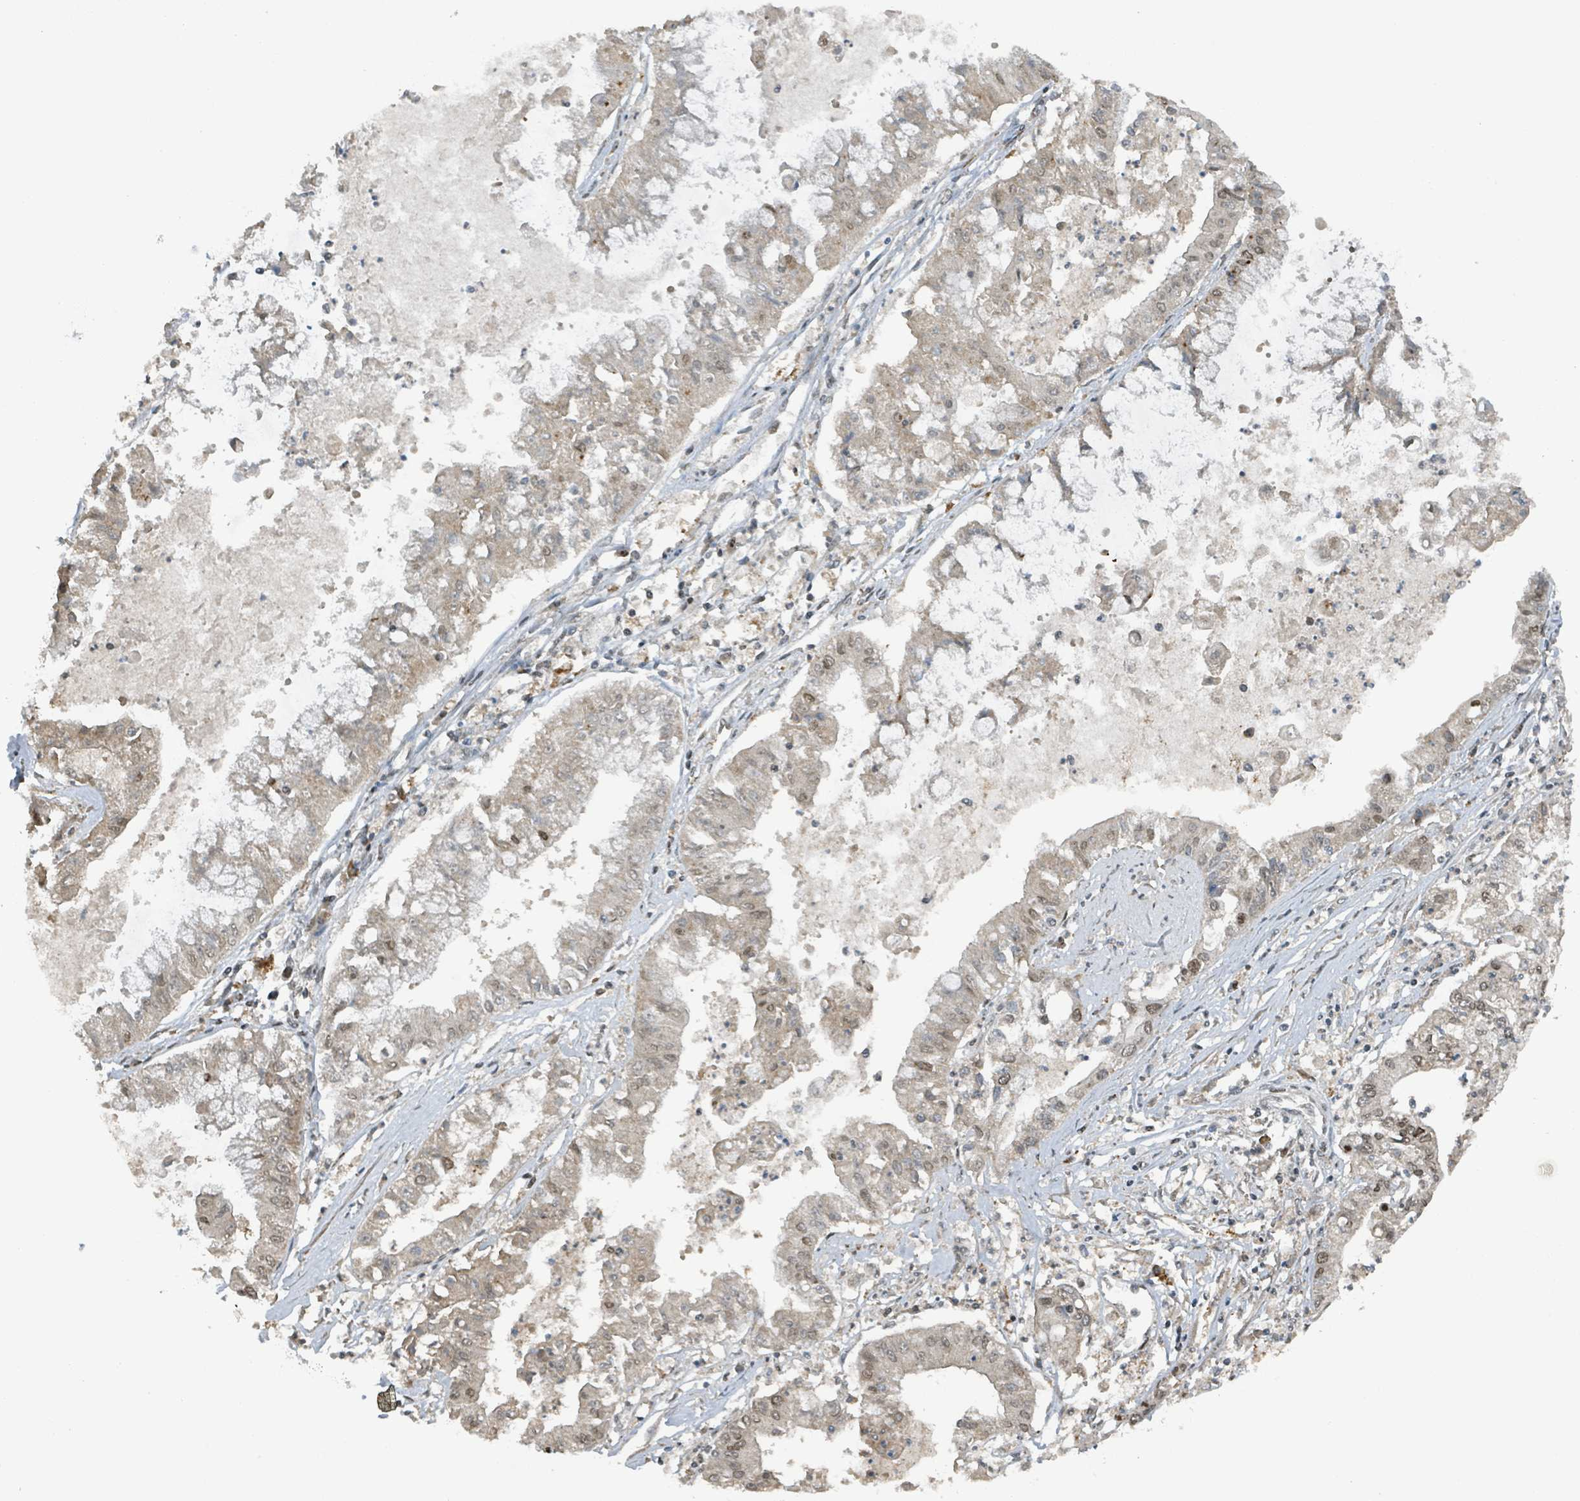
{"staining": {"intensity": "weak", "quantity": "25%-75%", "location": "nuclear"}, "tissue": "ovarian cancer", "cell_type": "Tumor cells", "image_type": "cancer", "snomed": [{"axis": "morphology", "description": "Cystadenocarcinoma, mucinous, NOS"}, {"axis": "topography", "description": "Ovary"}], "caption": "The histopathology image exhibits a brown stain indicating the presence of a protein in the nuclear of tumor cells in ovarian mucinous cystadenocarcinoma. (Brightfield microscopy of DAB IHC at high magnification).", "gene": "PHIP", "patient": {"sex": "female", "age": 70}}